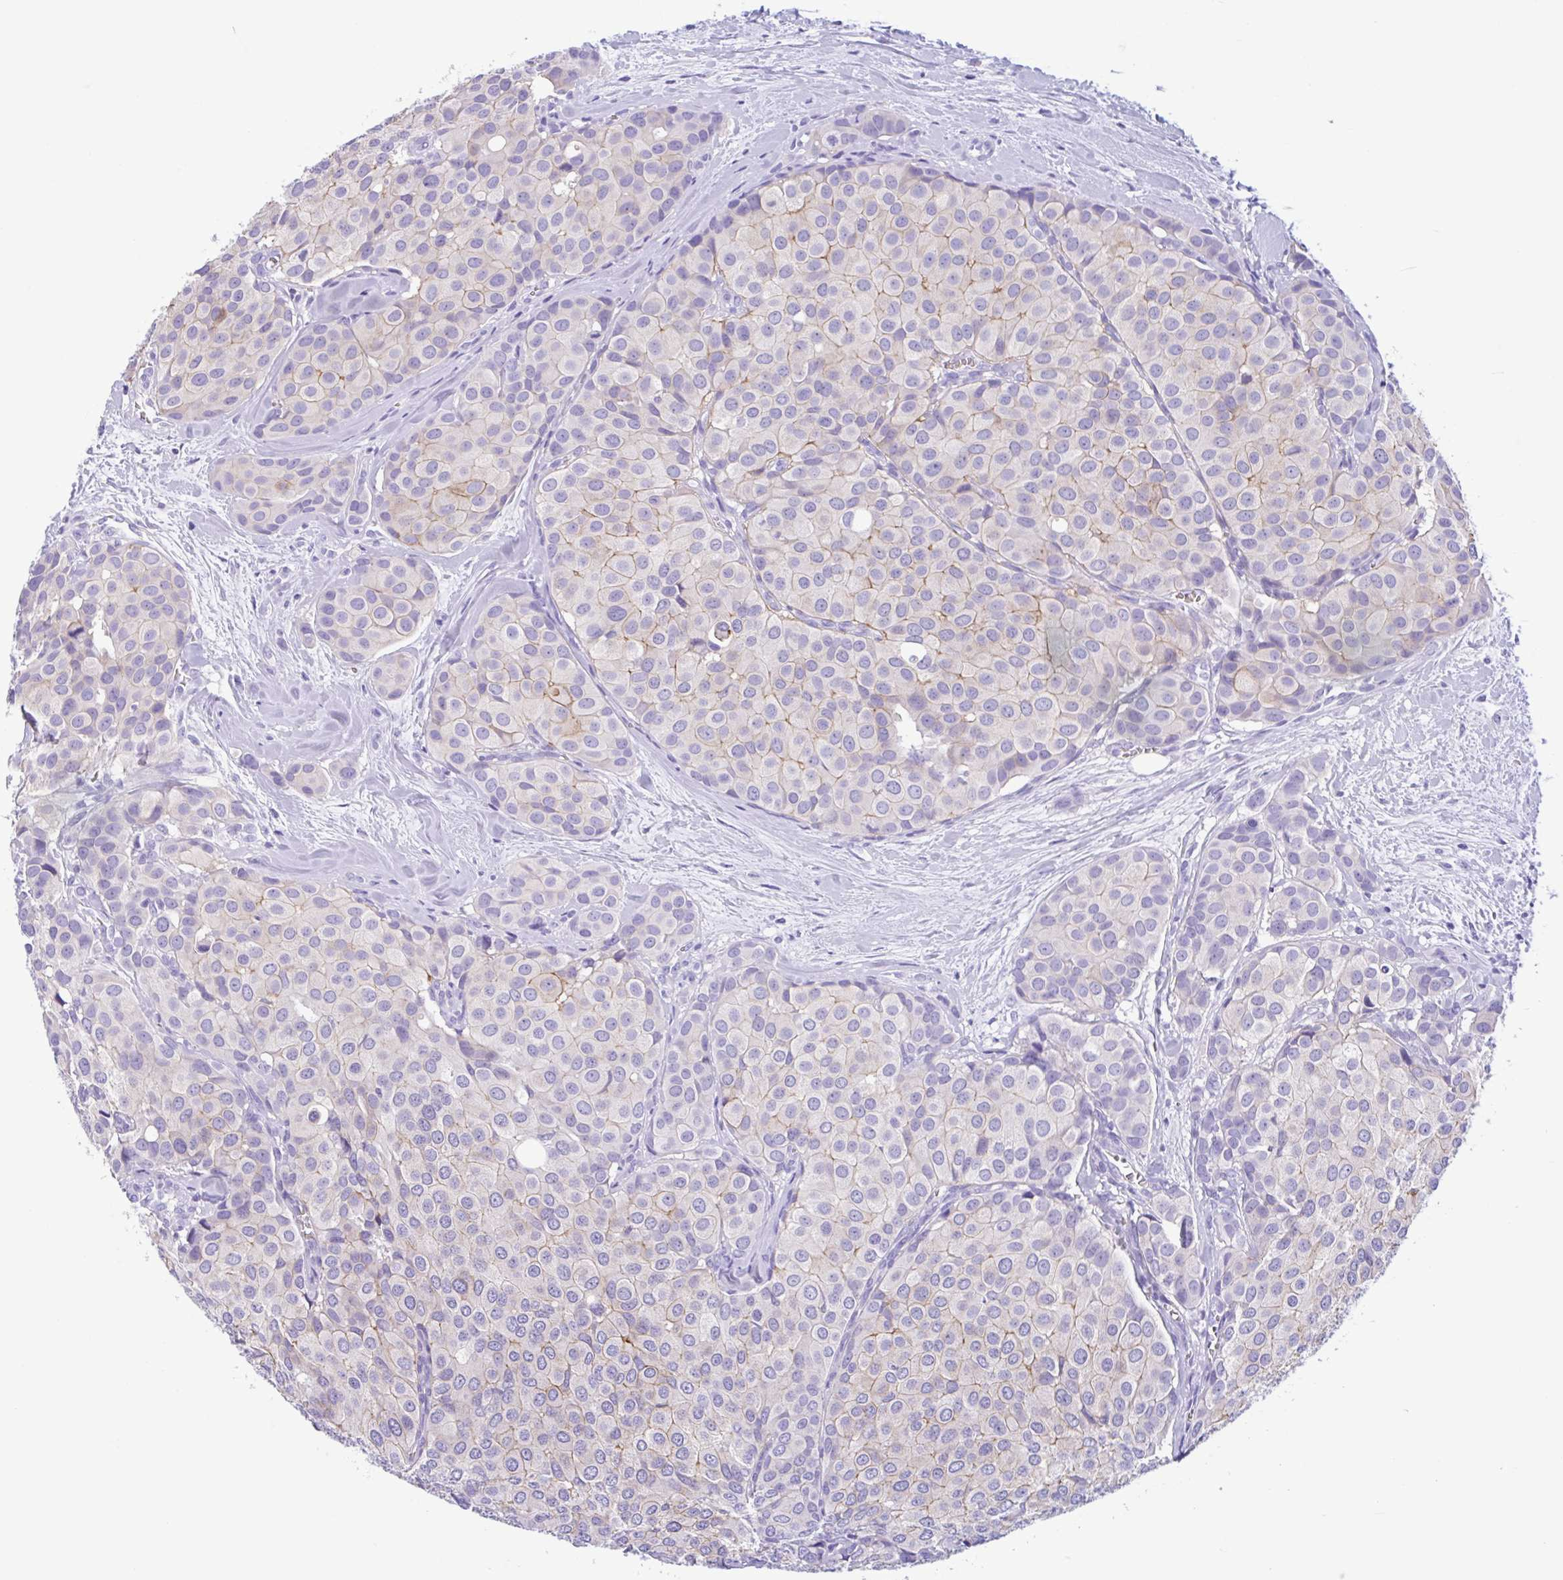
{"staining": {"intensity": "moderate", "quantity": "<25%", "location": "cytoplasmic/membranous"}, "tissue": "breast cancer", "cell_type": "Tumor cells", "image_type": "cancer", "snomed": [{"axis": "morphology", "description": "Duct carcinoma"}, {"axis": "topography", "description": "Breast"}], "caption": "Immunohistochemistry image of human infiltrating ductal carcinoma (breast) stained for a protein (brown), which shows low levels of moderate cytoplasmic/membranous positivity in approximately <25% of tumor cells.", "gene": "TMEM79", "patient": {"sex": "female", "age": 70}}